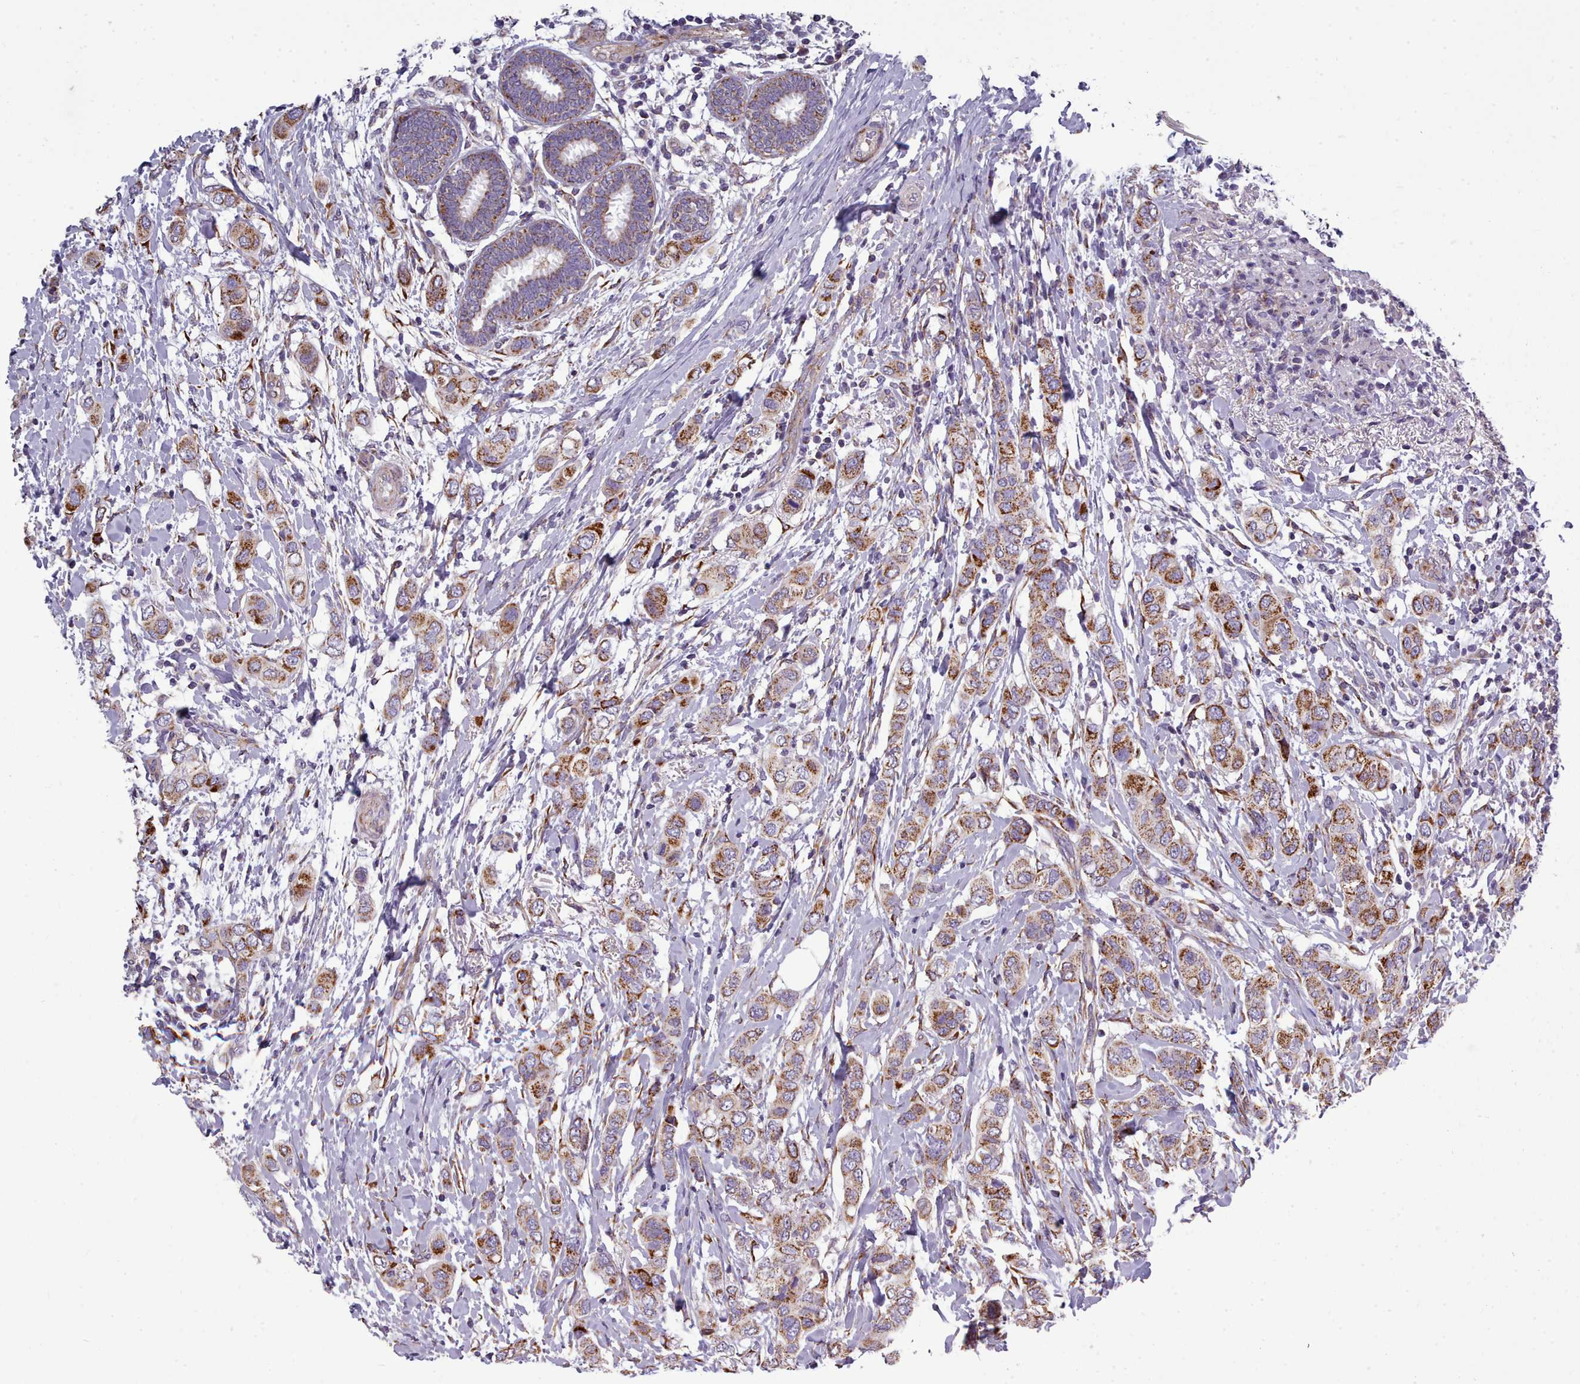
{"staining": {"intensity": "moderate", "quantity": ">75%", "location": "cytoplasmic/membranous"}, "tissue": "breast cancer", "cell_type": "Tumor cells", "image_type": "cancer", "snomed": [{"axis": "morphology", "description": "Lobular carcinoma"}, {"axis": "topography", "description": "Breast"}], "caption": "The micrograph demonstrates staining of breast cancer (lobular carcinoma), revealing moderate cytoplasmic/membranous protein expression (brown color) within tumor cells.", "gene": "FKBP10", "patient": {"sex": "female", "age": 51}}